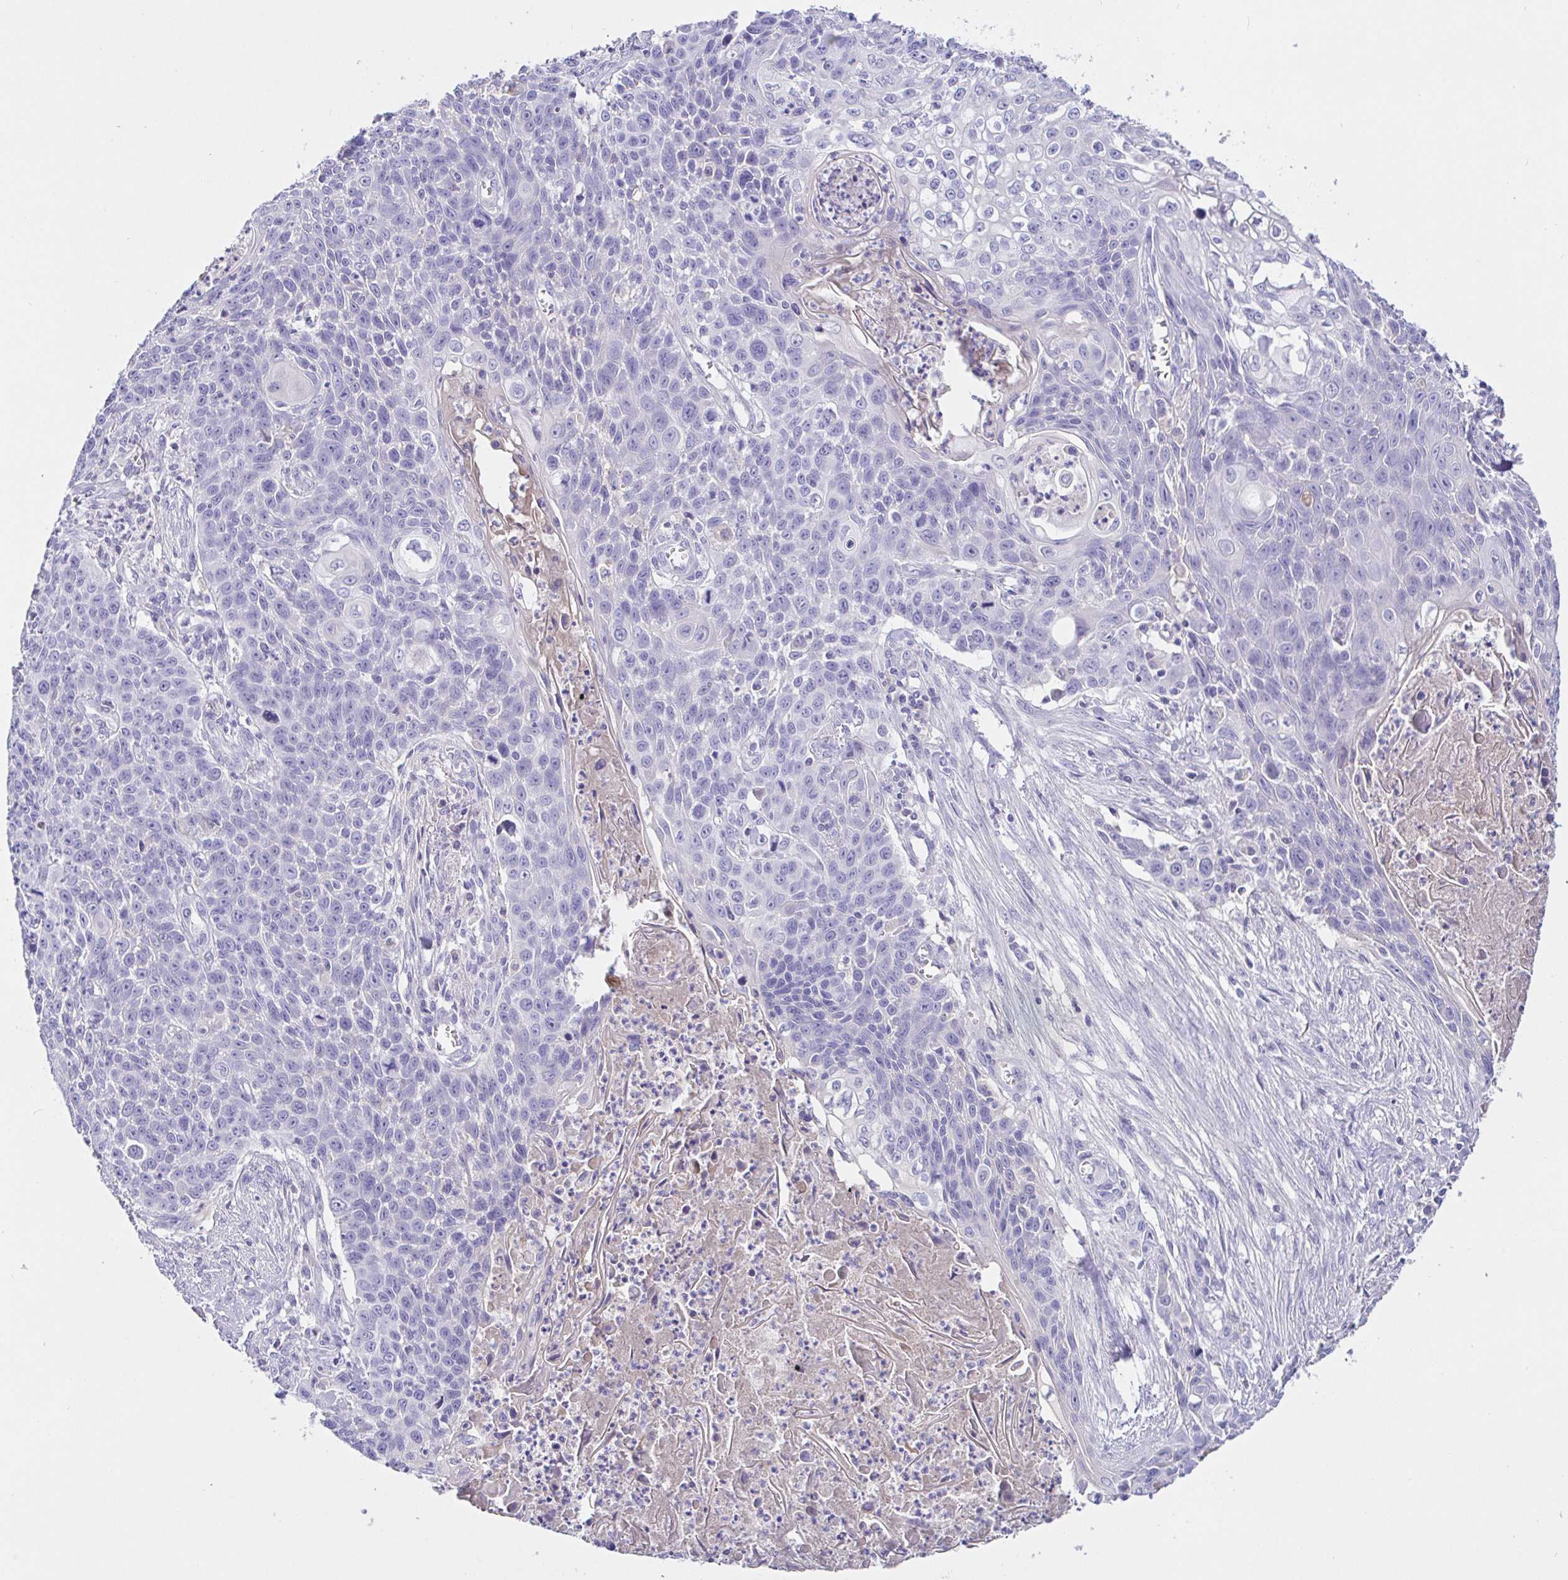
{"staining": {"intensity": "negative", "quantity": "none", "location": "none"}, "tissue": "lung cancer", "cell_type": "Tumor cells", "image_type": "cancer", "snomed": [{"axis": "morphology", "description": "Squamous cell carcinoma, NOS"}, {"axis": "morphology", "description": "Squamous cell carcinoma, metastatic, NOS"}, {"axis": "topography", "description": "Lung"}, {"axis": "topography", "description": "Pleura, NOS"}], "caption": "A high-resolution histopathology image shows immunohistochemistry (IHC) staining of metastatic squamous cell carcinoma (lung), which exhibits no significant staining in tumor cells.", "gene": "SAA4", "patient": {"sex": "male", "age": 72}}